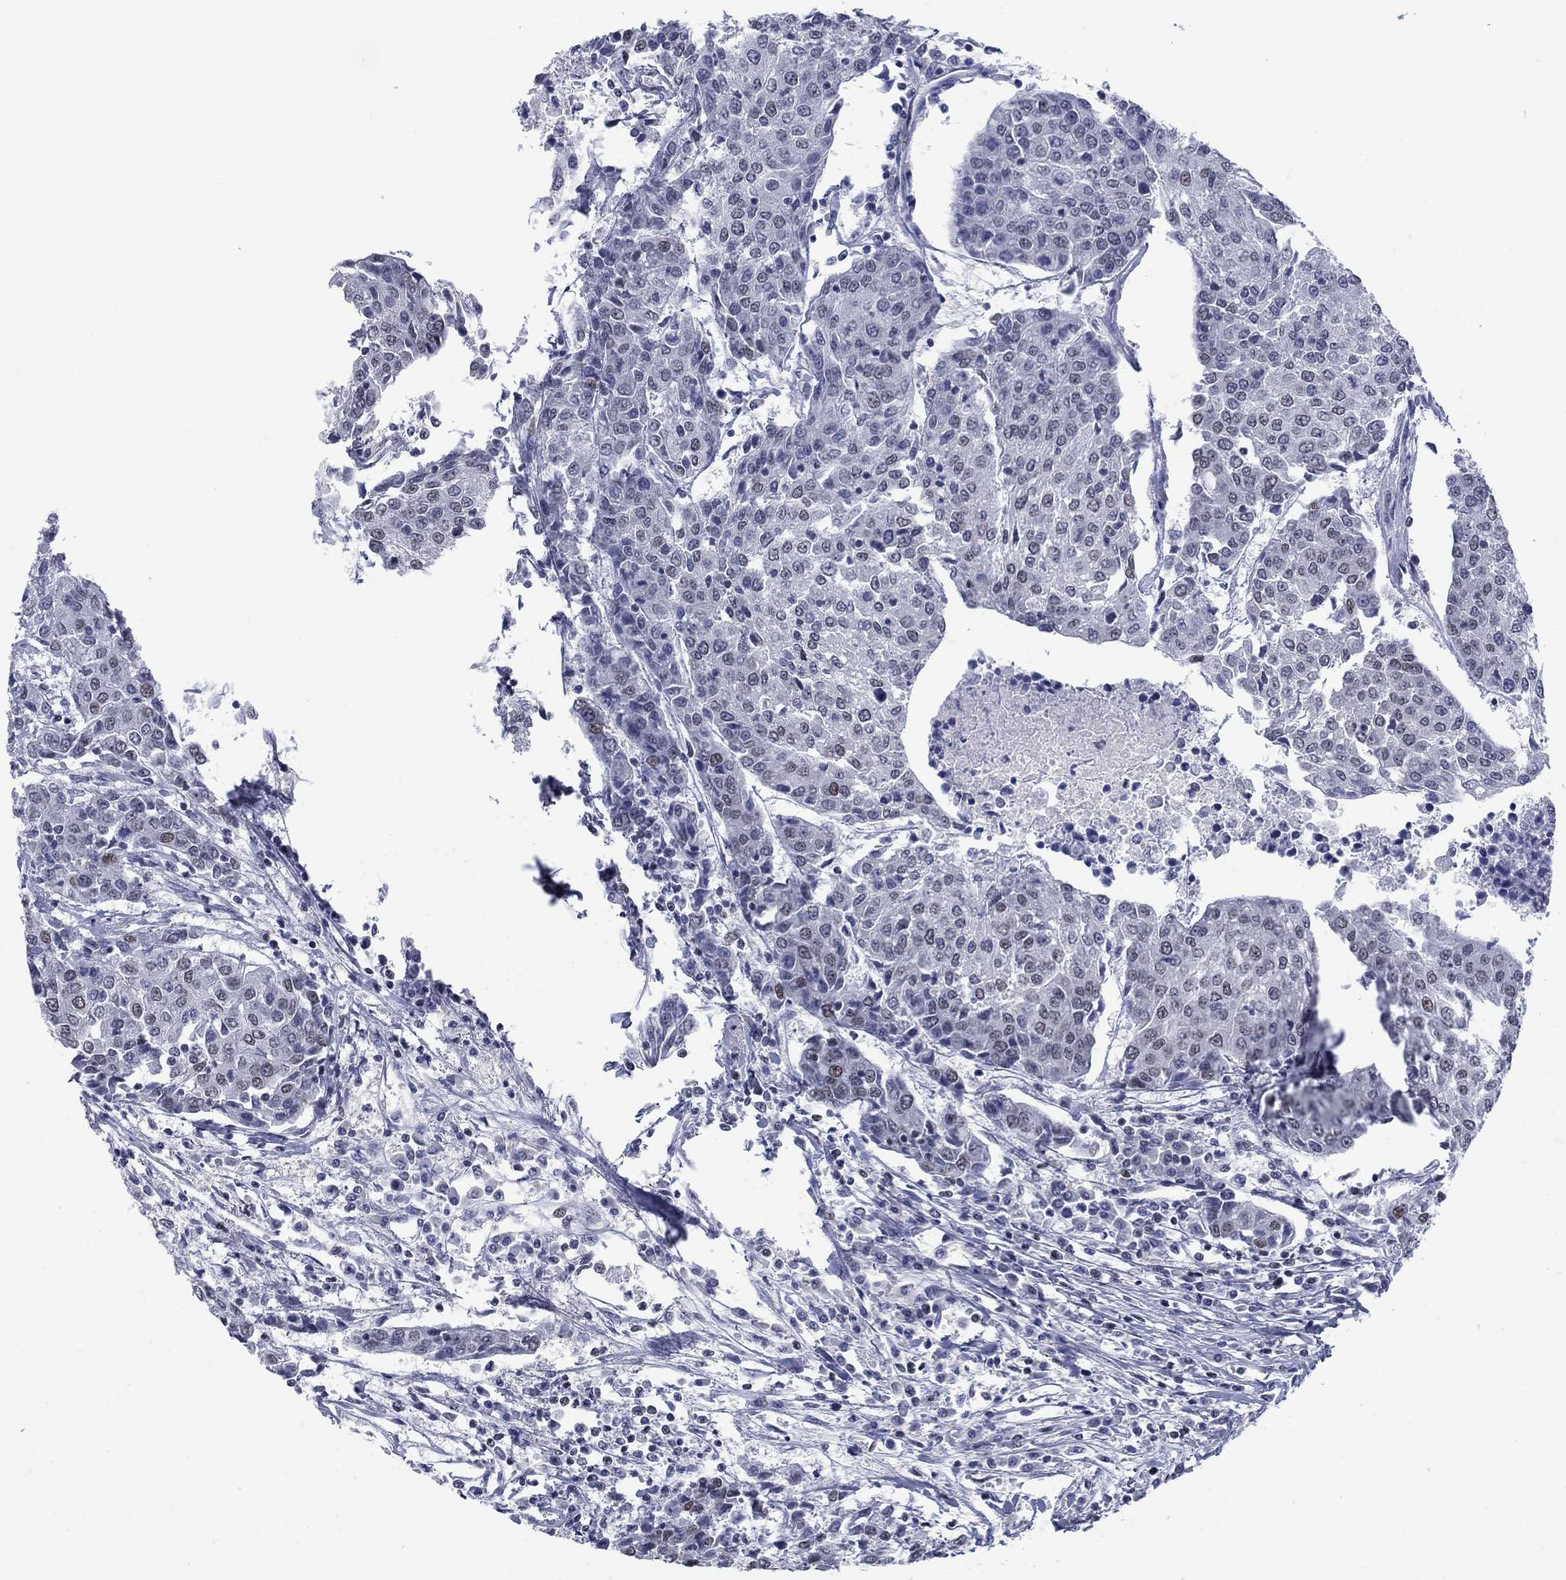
{"staining": {"intensity": "negative", "quantity": "none", "location": "none"}, "tissue": "urothelial cancer", "cell_type": "Tumor cells", "image_type": "cancer", "snomed": [{"axis": "morphology", "description": "Urothelial carcinoma, High grade"}, {"axis": "topography", "description": "Urinary bladder"}], "caption": "High magnification brightfield microscopy of urothelial cancer stained with DAB (3,3'-diaminobenzidine) (brown) and counterstained with hematoxylin (blue): tumor cells show no significant expression.", "gene": "NPAS3", "patient": {"sex": "female", "age": 85}}